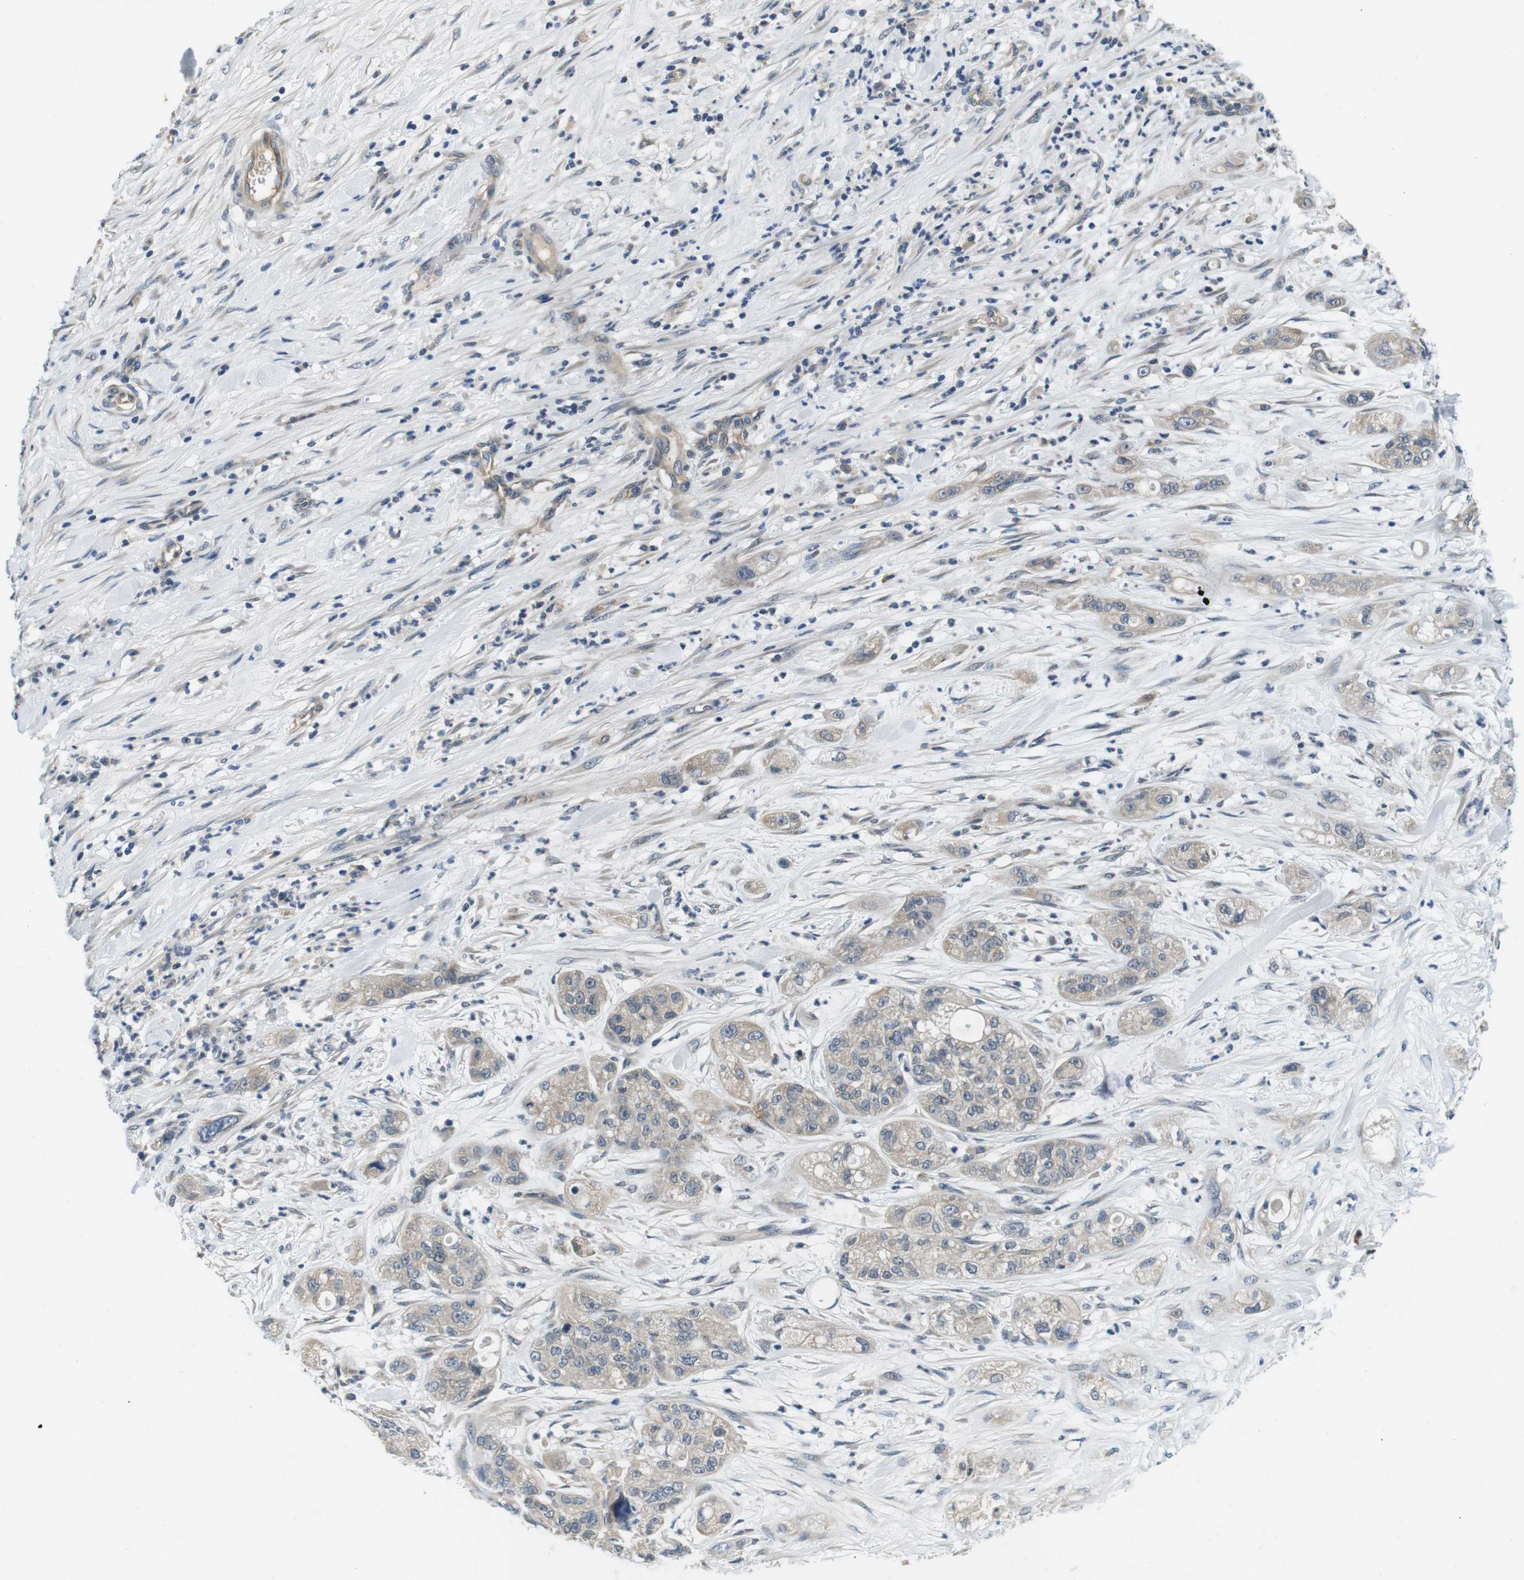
{"staining": {"intensity": "weak", "quantity": "<25%", "location": "cytoplasmic/membranous"}, "tissue": "pancreatic cancer", "cell_type": "Tumor cells", "image_type": "cancer", "snomed": [{"axis": "morphology", "description": "Adenocarcinoma, NOS"}, {"axis": "topography", "description": "Pancreas"}], "caption": "Tumor cells show no significant staining in pancreatic cancer (adenocarcinoma). (Stains: DAB (3,3'-diaminobenzidine) IHC with hematoxylin counter stain, Microscopy: brightfield microscopy at high magnification).", "gene": "DTNA", "patient": {"sex": "female", "age": 78}}